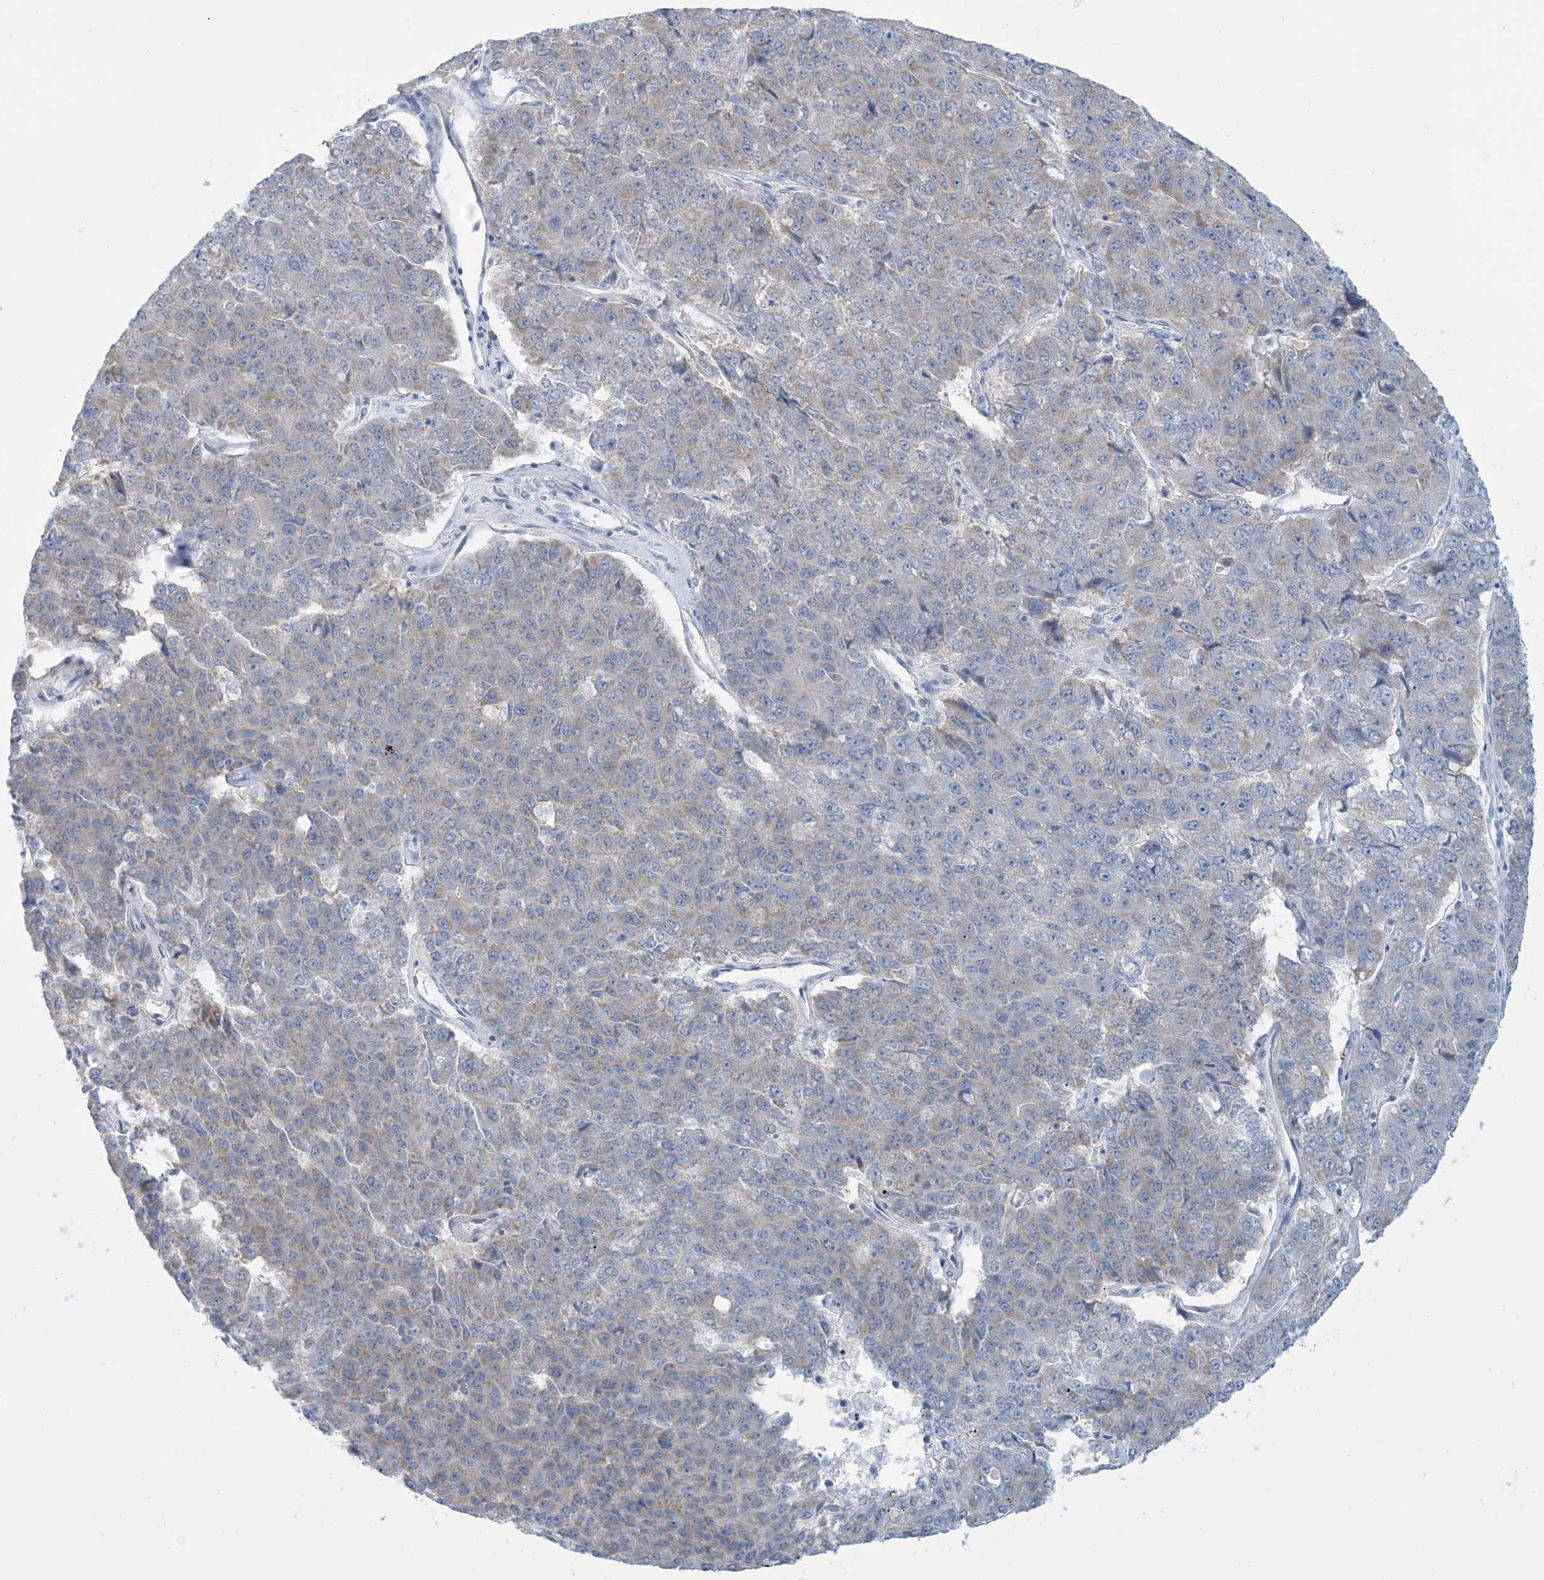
{"staining": {"intensity": "weak", "quantity": "<25%", "location": "cytoplasmic/membranous"}, "tissue": "pancreatic cancer", "cell_type": "Tumor cells", "image_type": "cancer", "snomed": [{"axis": "morphology", "description": "Adenocarcinoma, NOS"}, {"axis": "topography", "description": "Pancreas"}], "caption": "Immunohistochemistry of adenocarcinoma (pancreatic) shows no positivity in tumor cells.", "gene": "MRPS18A", "patient": {"sex": "male", "age": 50}}